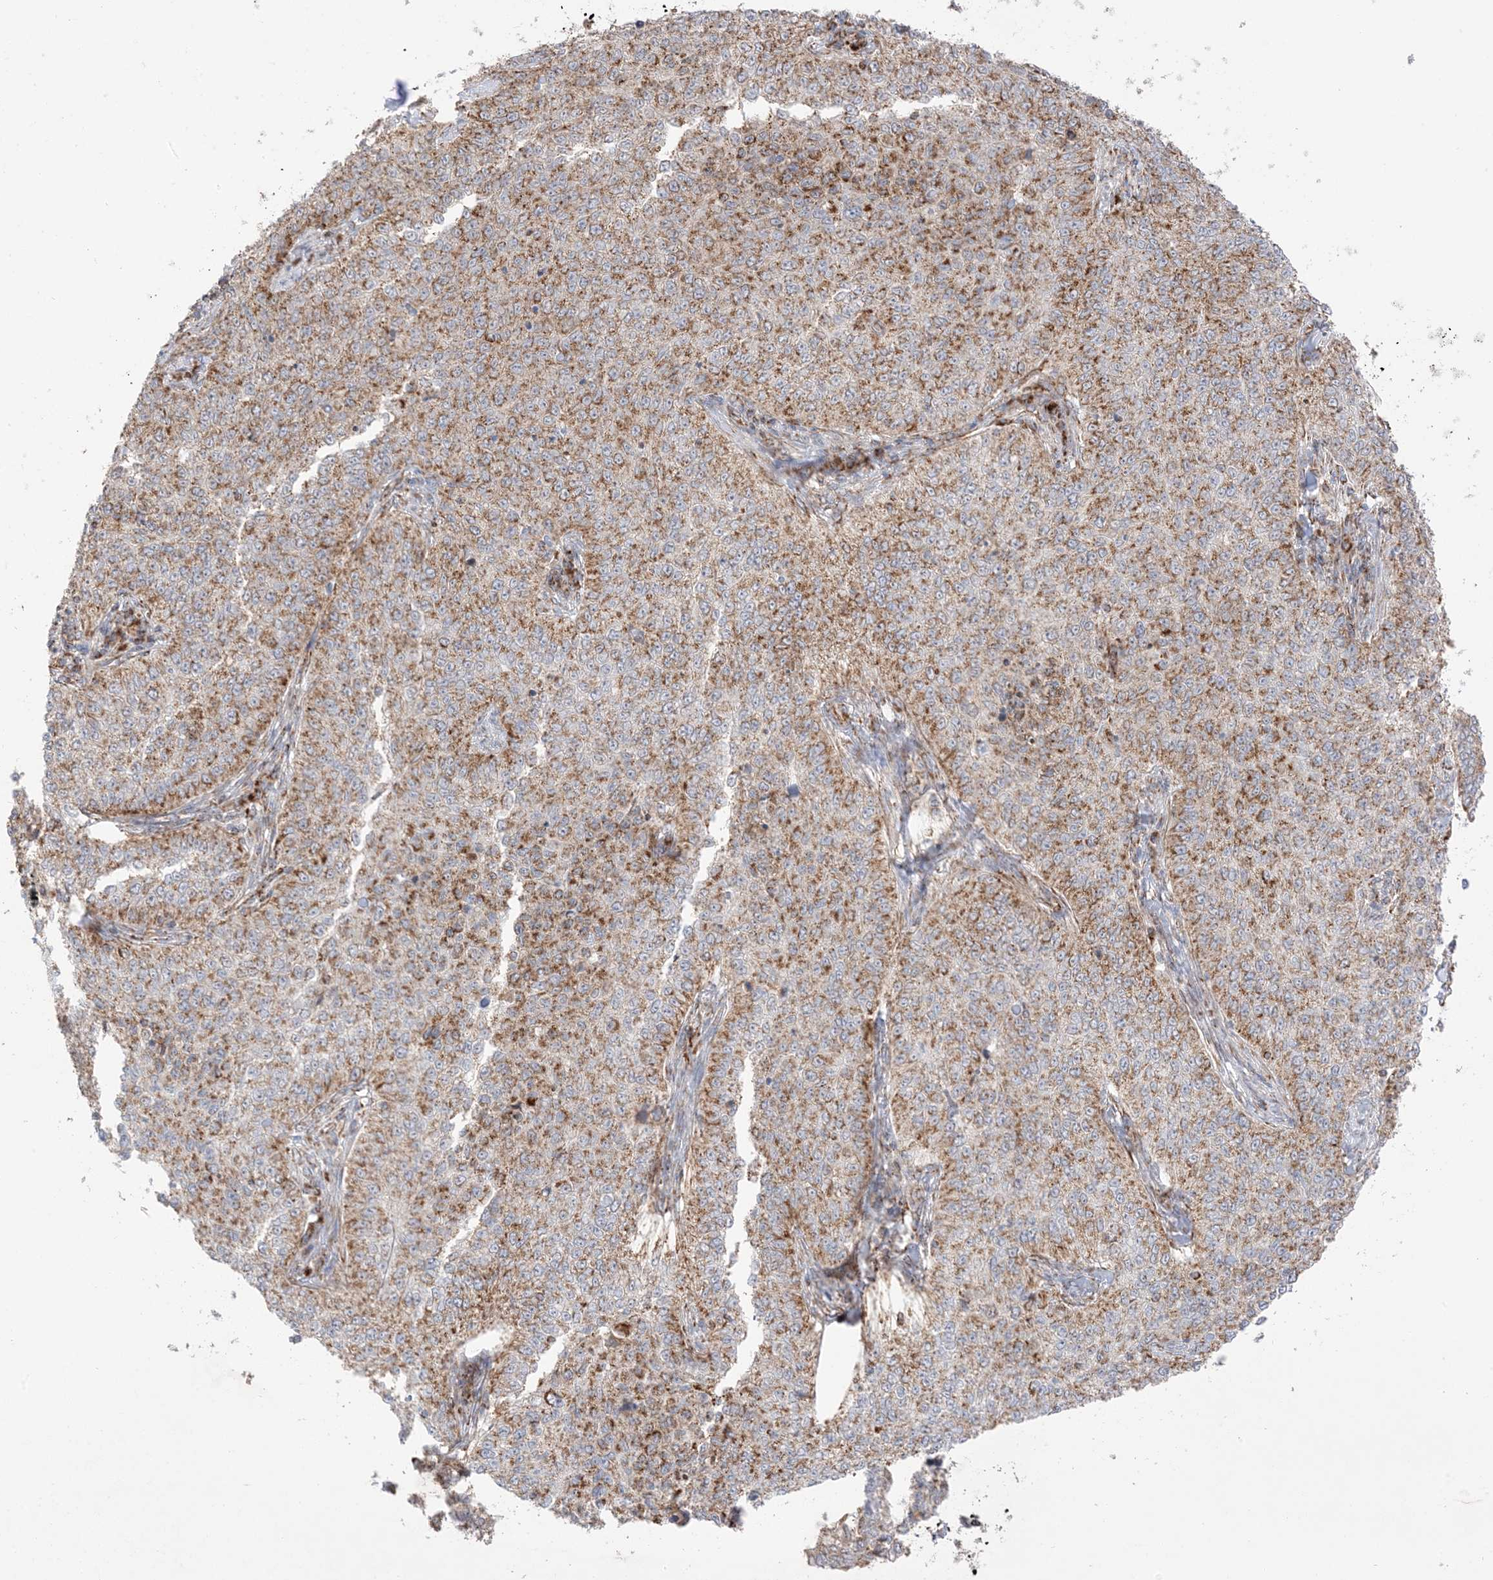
{"staining": {"intensity": "moderate", "quantity": ">75%", "location": "cytoplasmic/membranous"}, "tissue": "cervical cancer", "cell_type": "Tumor cells", "image_type": "cancer", "snomed": [{"axis": "morphology", "description": "Squamous cell carcinoma, NOS"}, {"axis": "topography", "description": "Cervix"}], "caption": "Cervical cancer (squamous cell carcinoma) was stained to show a protein in brown. There is medium levels of moderate cytoplasmic/membranous expression in approximately >75% of tumor cells.", "gene": "SLC25A12", "patient": {"sex": "female", "age": 35}}